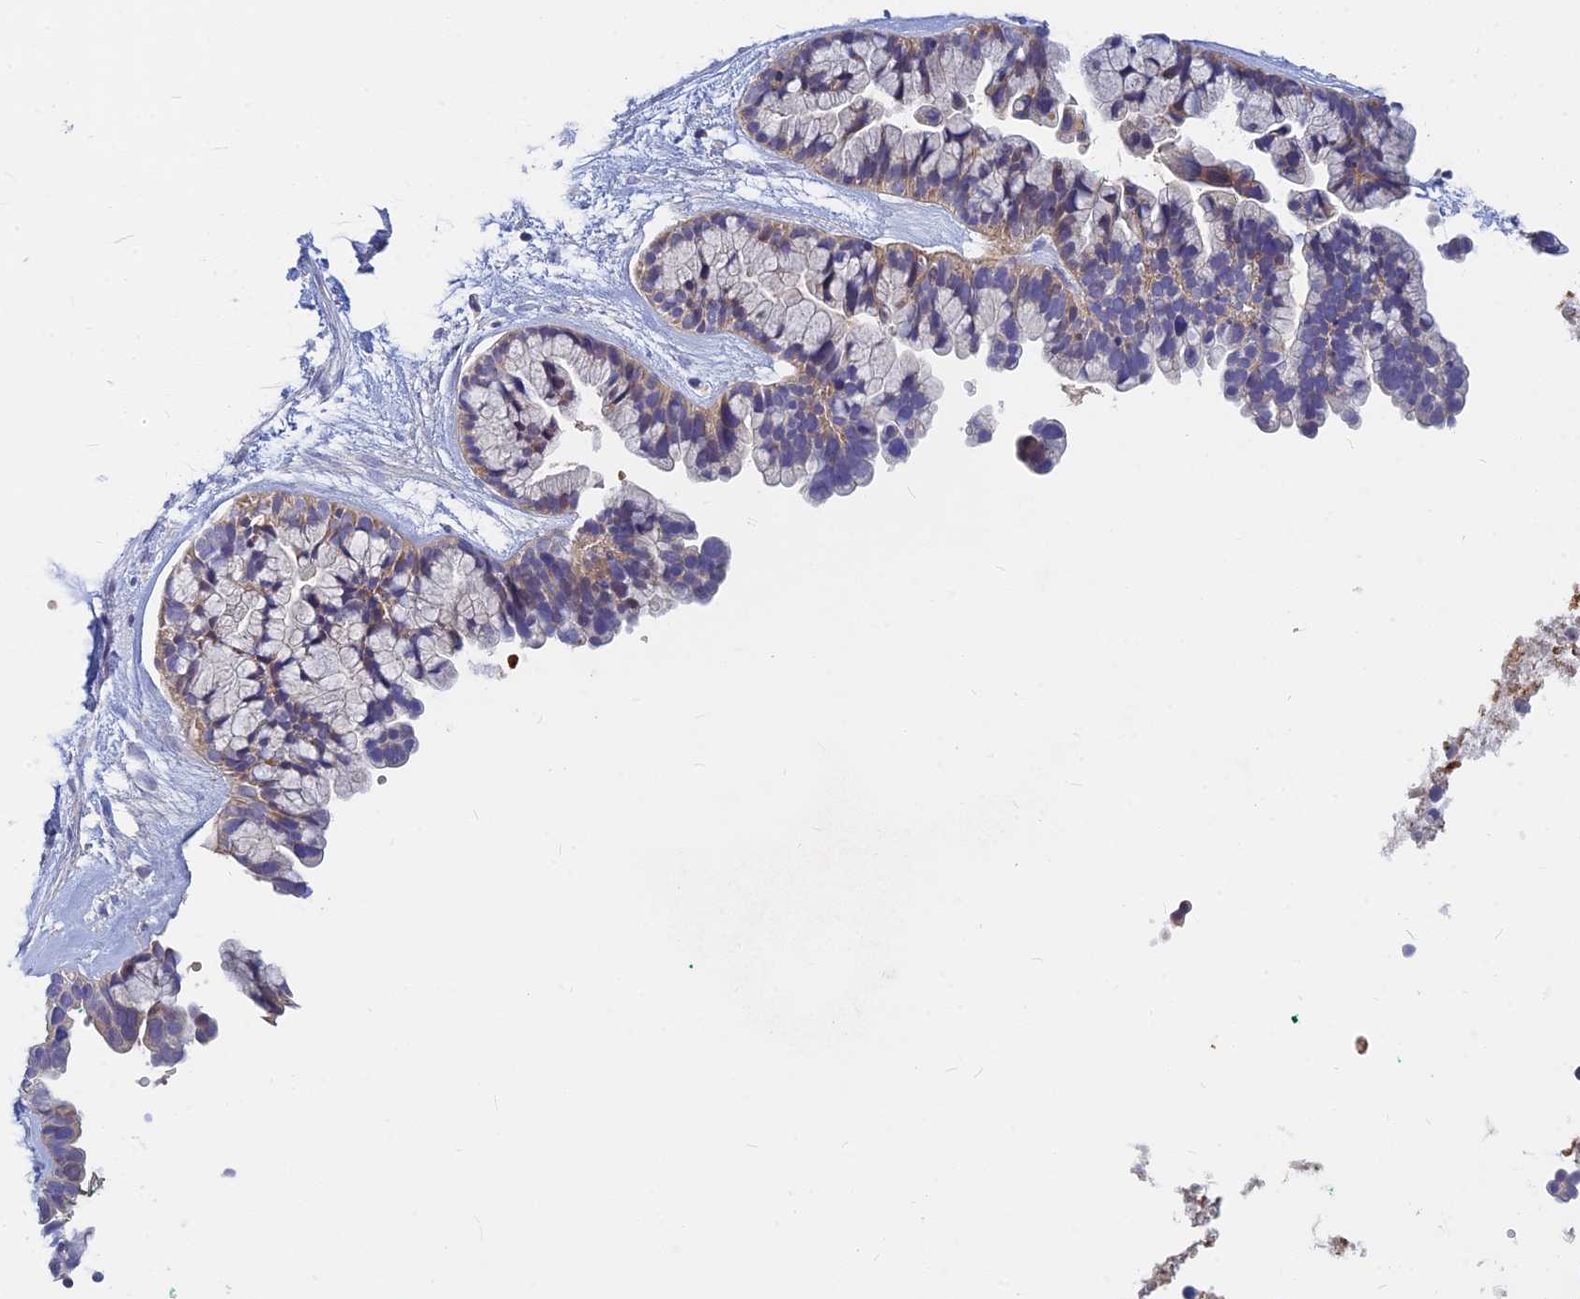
{"staining": {"intensity": "weak", "quantity": "25%-75%", "location": "cytoplasmic/membranous"}, "tissue": "ovarian cancer", "cell_type": "Tumor cells", "image_type": "cancer", "snomed": [{"axis": "morphology", "description": "Cystadenocarcinoma, serous, NOS"}, {"axis": "topography", "description": "Ovary"}], "caption": "Protein analysis of ovarian serous cystadenocarcinoma tissue demonstrates weak cytoplasmic/membranous expression in about 25%-75% of tumor cells.", "gene": "CACNA1B", "patient": {"sex": "female", "age": 56}}